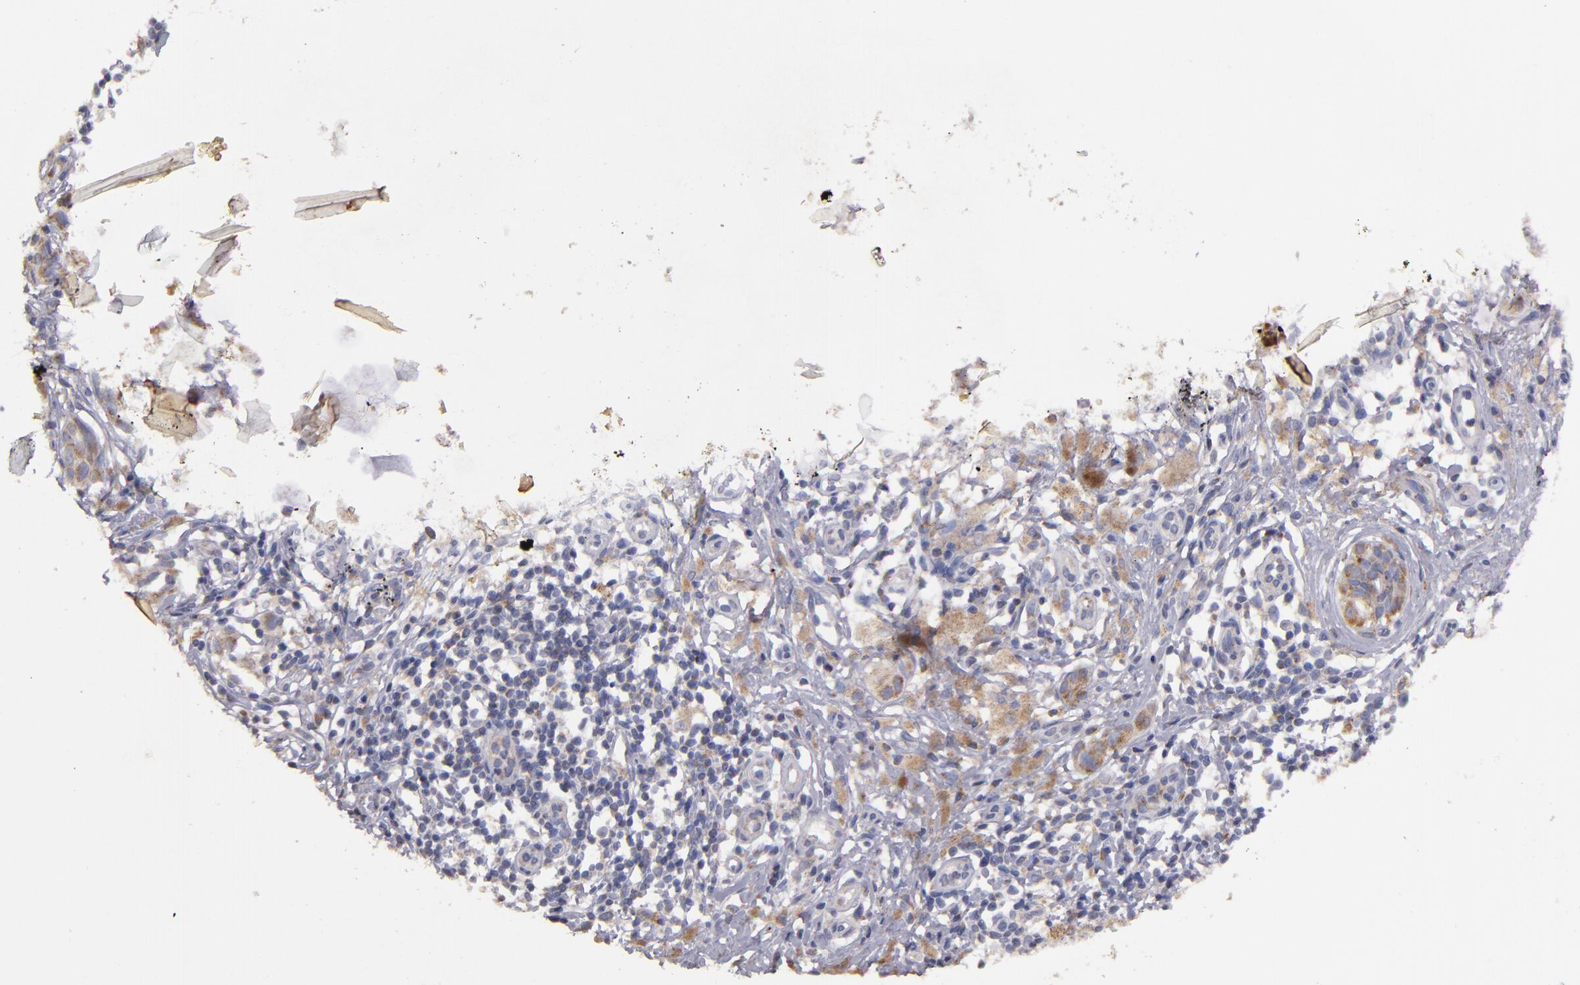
{"staining": {"intensity": "moderate", "quantity": "25%-75%", "location": "cytoplasmic/membranous"}, "tissue": "melanoma", "cell_type": "Tumor cells", "image_type": "cancer", "snomed": [{"axis": "morphology", "description": "Malignant melanoma, NOS"}, {"axis": "topography", "description": "Skin"}], "caption": "Brown immunohistochemical staining in malignant melanoma exhibits moderate cytoplasmic/membranous staining in about 25%-75% of tumor cells.", "gene": "CLTA", "patient": {"sex": "male", "age": 67}}